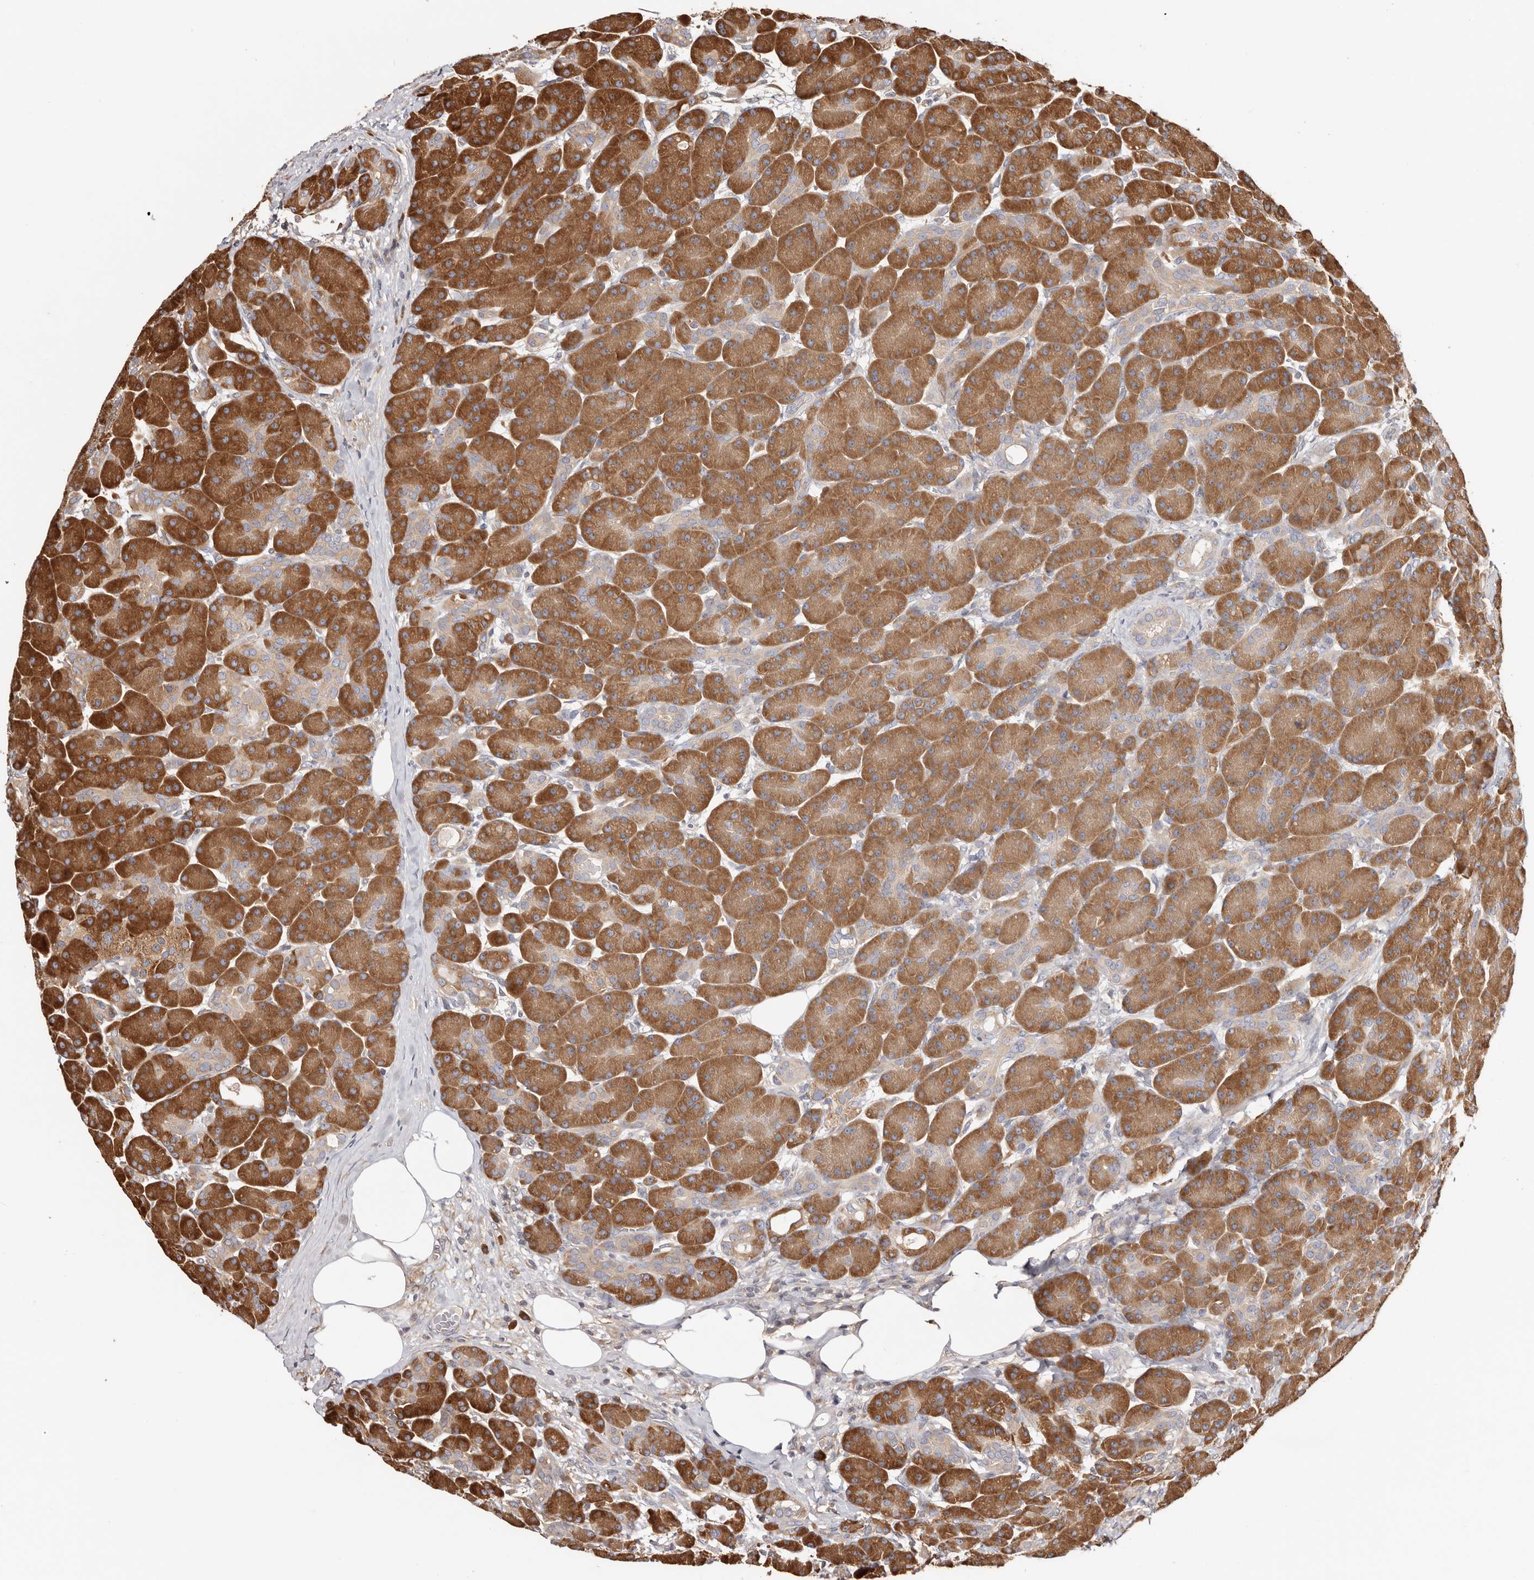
{"staining": {"intensity": "strong", "quantity": ">75%", "location": "cytoplasmic/membranous"}, "tissue": "pancreas", "cell_type": "Exocrine glandular cells", "image_type": "normal", "snomed": [{"axis": "morphology", "description": "Normal tissue, NOS"}, {"axis": "topography", "description": "Pancreas"}], "caption": "Immunohistochemical staining of normal human pancreas displays >75% levels of strong cytoplasmic/membranous protein staining in approximately >75% of exocrine glandular cells.", "gene": "EPRS1", "patient": {"sex": "male", "age": 63}}